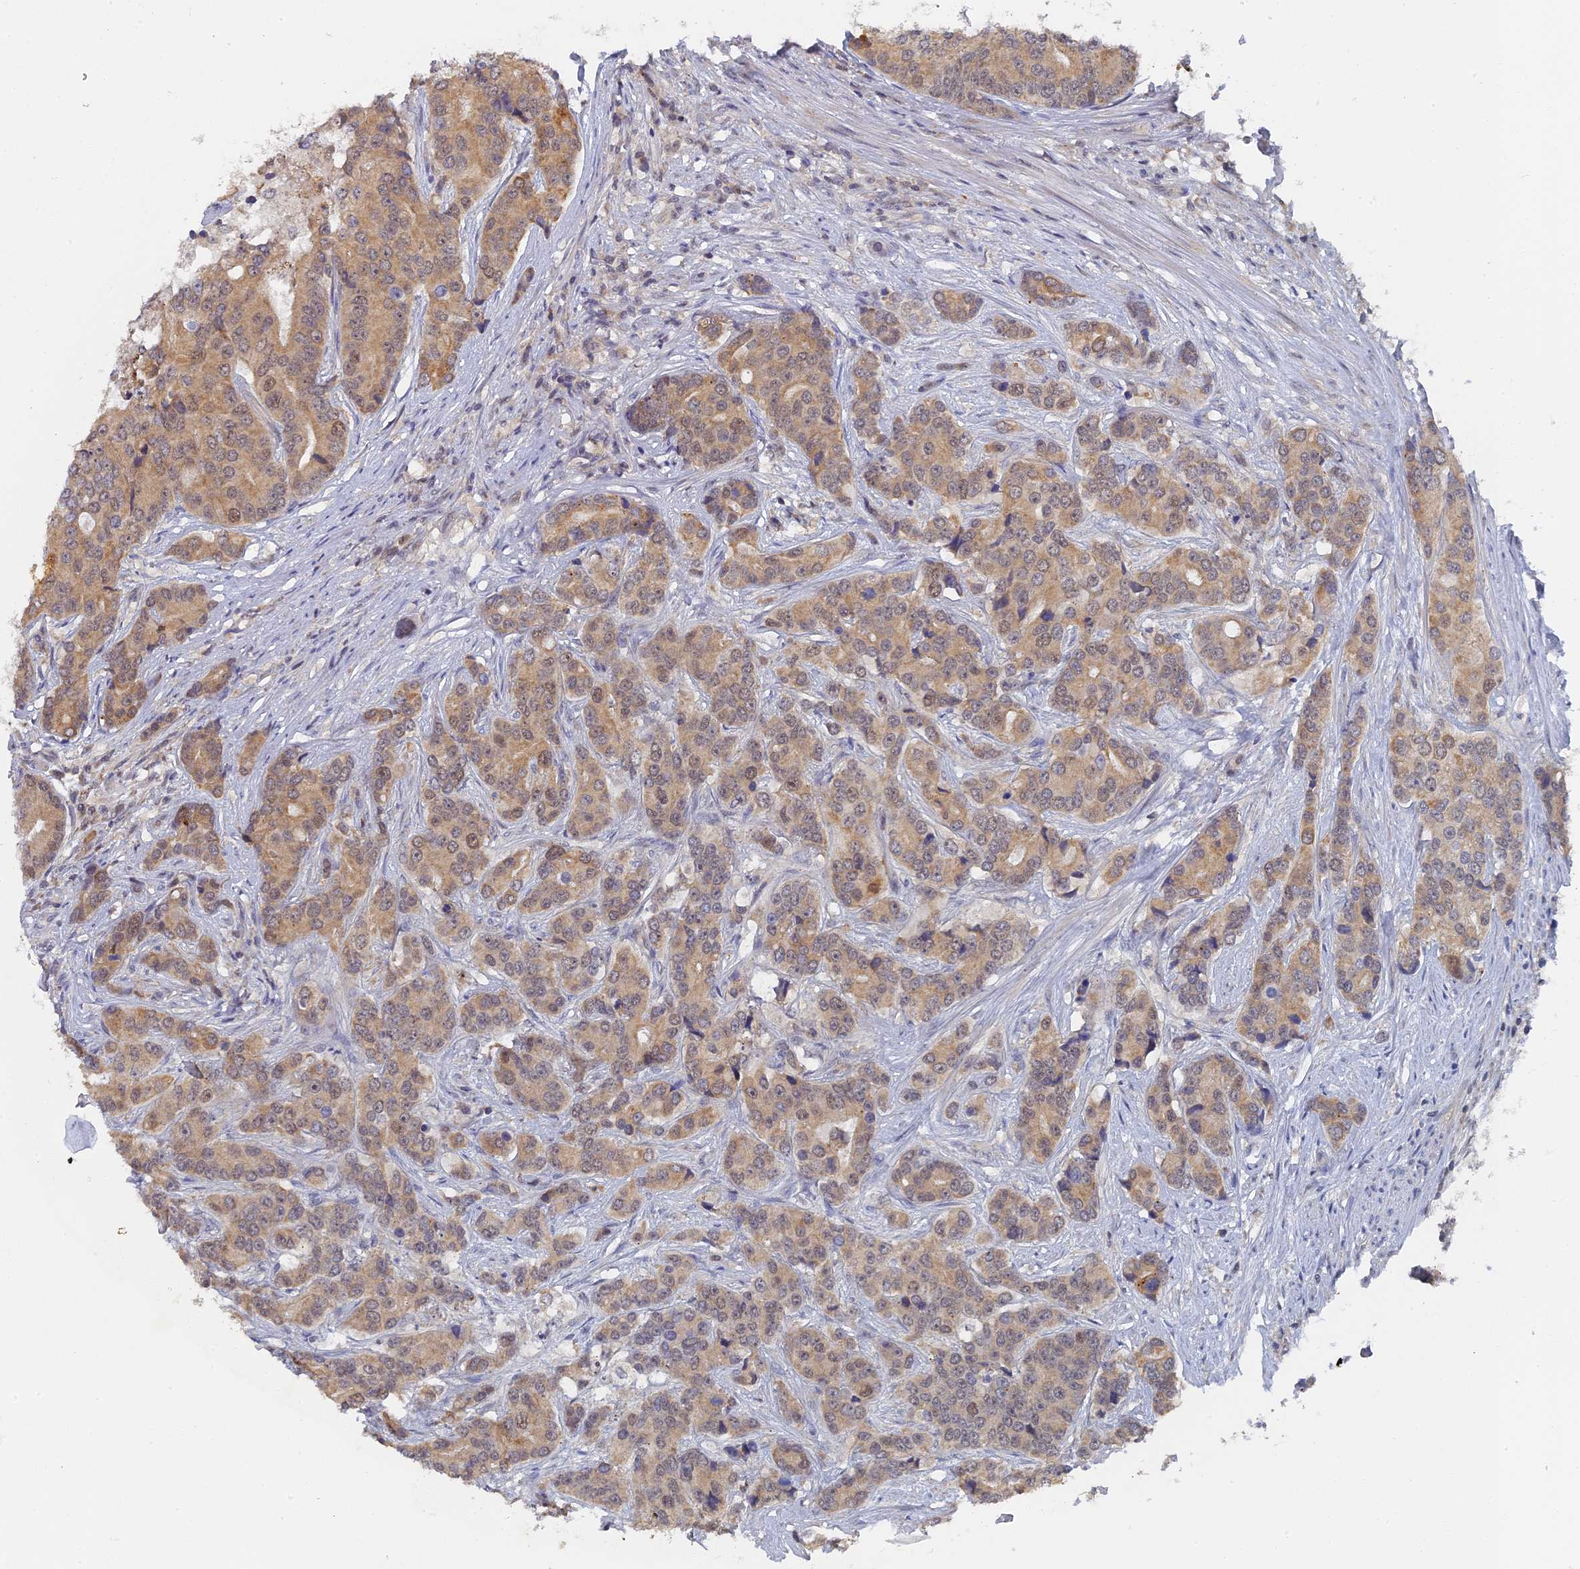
{"staining": {"intensity": "moderate", "quantity": ">75%", "location": "cytoplasmic/membranous,nuclear"}, "tissue": "prostate cancer", "cell_type": "Tumor cells", "image_type": "cancer", "snomed": [{"axis": "morphology", "description": "Adenocarcinoma, High grade"}, {"axis": "topography", "description": "Prostate"}], "caption": "Tumor cells reveal medium levels of moderate cytoplasmic/membranous and nuclear staining in about >75% of cells in human prostate cancer.", "gene": "MIGA2", "patient": {"sex": "male", "age": 62}}